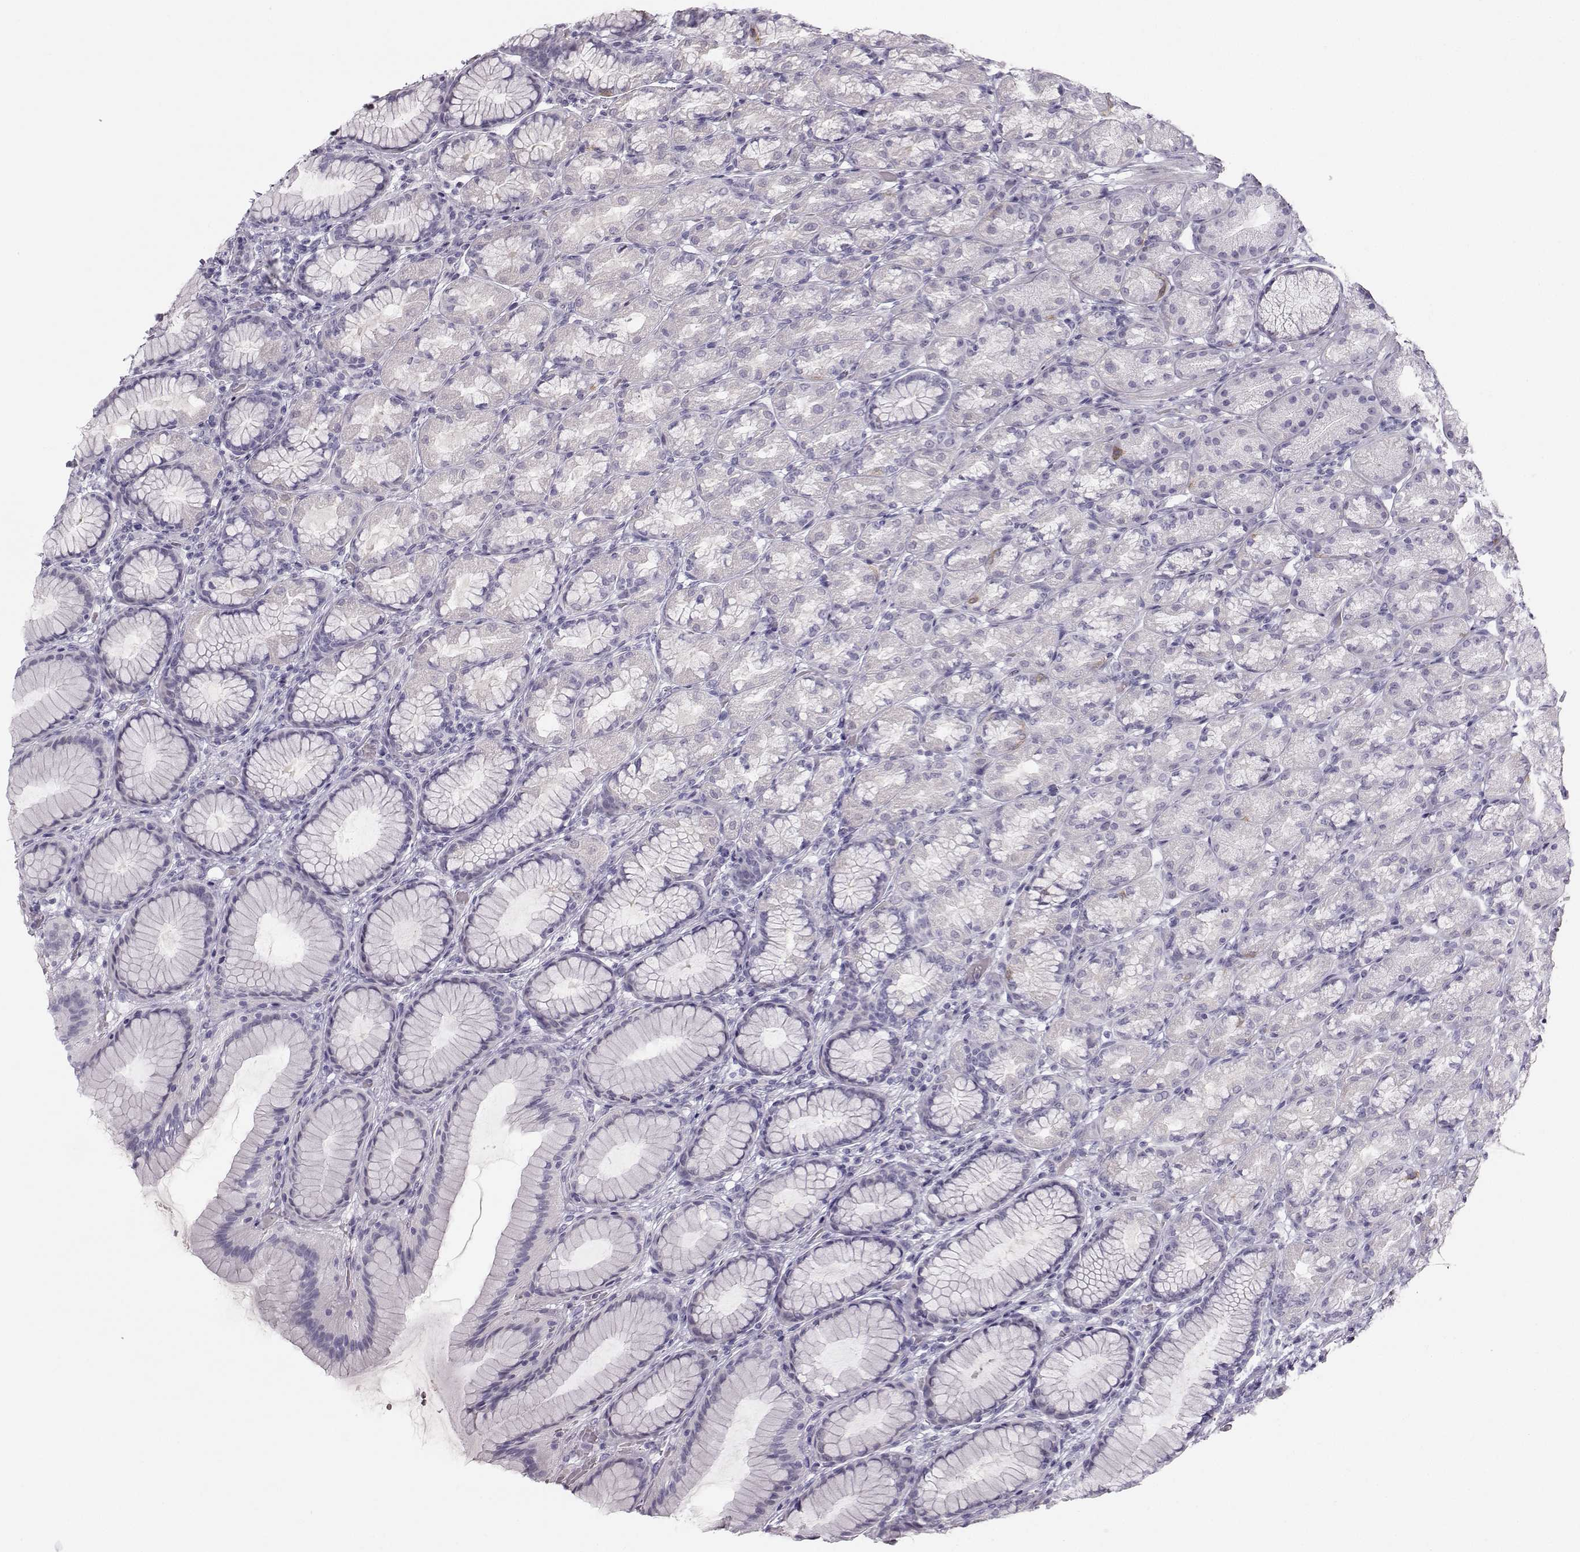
{"staining": {"intensity": "negative", "quantity": "none", "location": "none"}, "tissue": "stomach", "cell_type": "Glandular cells", "image_type": "normal", "snomed": [{"axis": "morphology", "description": "Normal tissue, NOS"}, {"axis": "morphology", "description": "Adenocarcinoma, NOS"}, {"axis": "topography", "description": "Stomach"}], "caption": "IHC photomicrograph of unremarkable stomach: stomach stained with DAB (3,3'-diaminobenzidine) reveals no significant protein staining in glandular cells.", "gene": "CASR", "patient": {"sex": "female", "age": 79}}